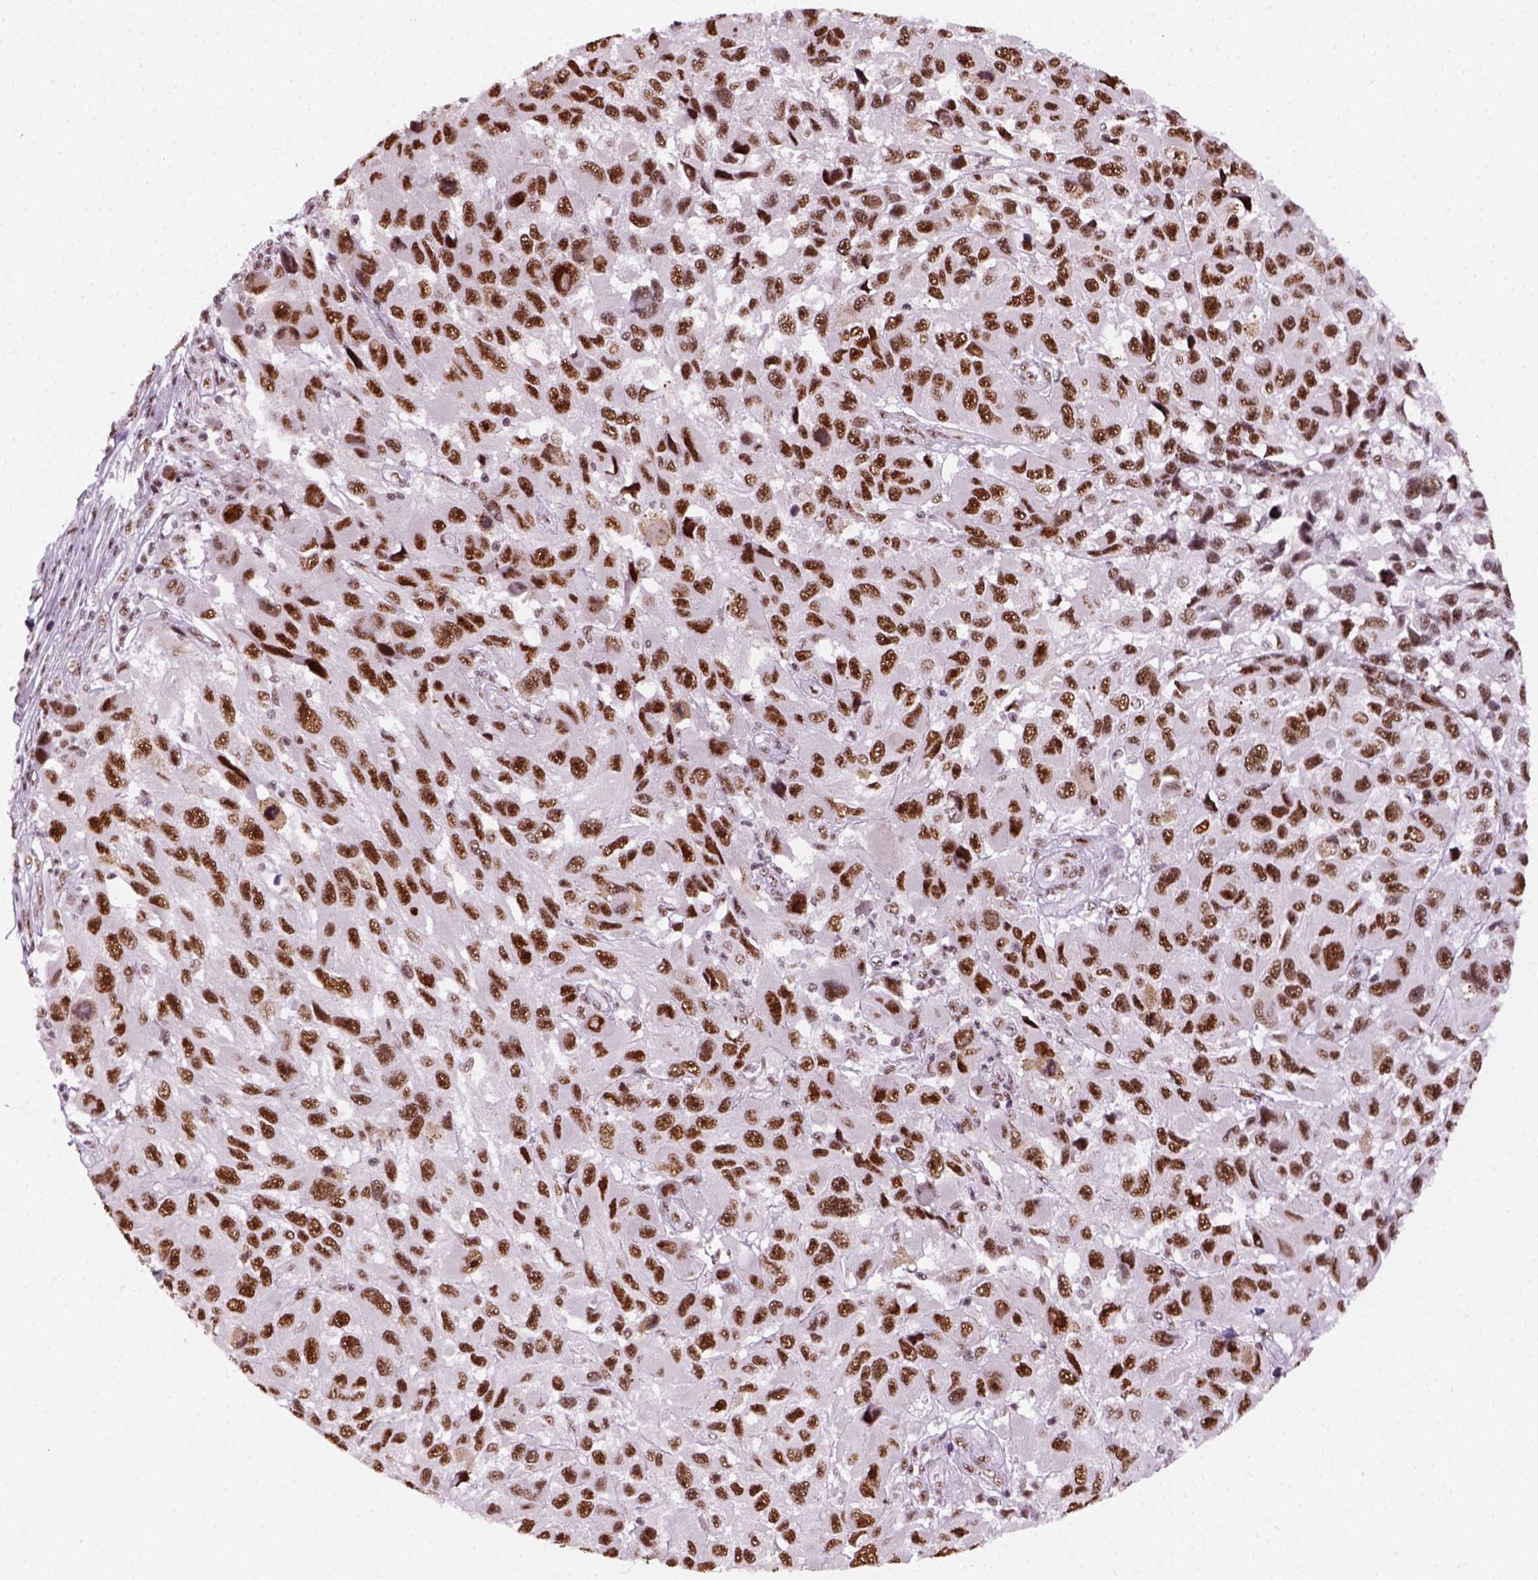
{"staining": {"intensity": "strong", "quantity": ">75%", "location": "nuclear"}, "tissue": "melanoma", "cell_type": "Tumor cells", "image_type": "cancer", "snomed": [{"axis": "morphology", "description": "Malignant melanoma, NOS"}, {"axis": "topography", "description": "Skin"}], "caption": "Human melanoma stained for a protein (brown) demonstrates strong nuclear positive positivity in about >75% of tumor cells.", "gene": "GTF2F1", "patient": {"sex": "male", "age": 53}}